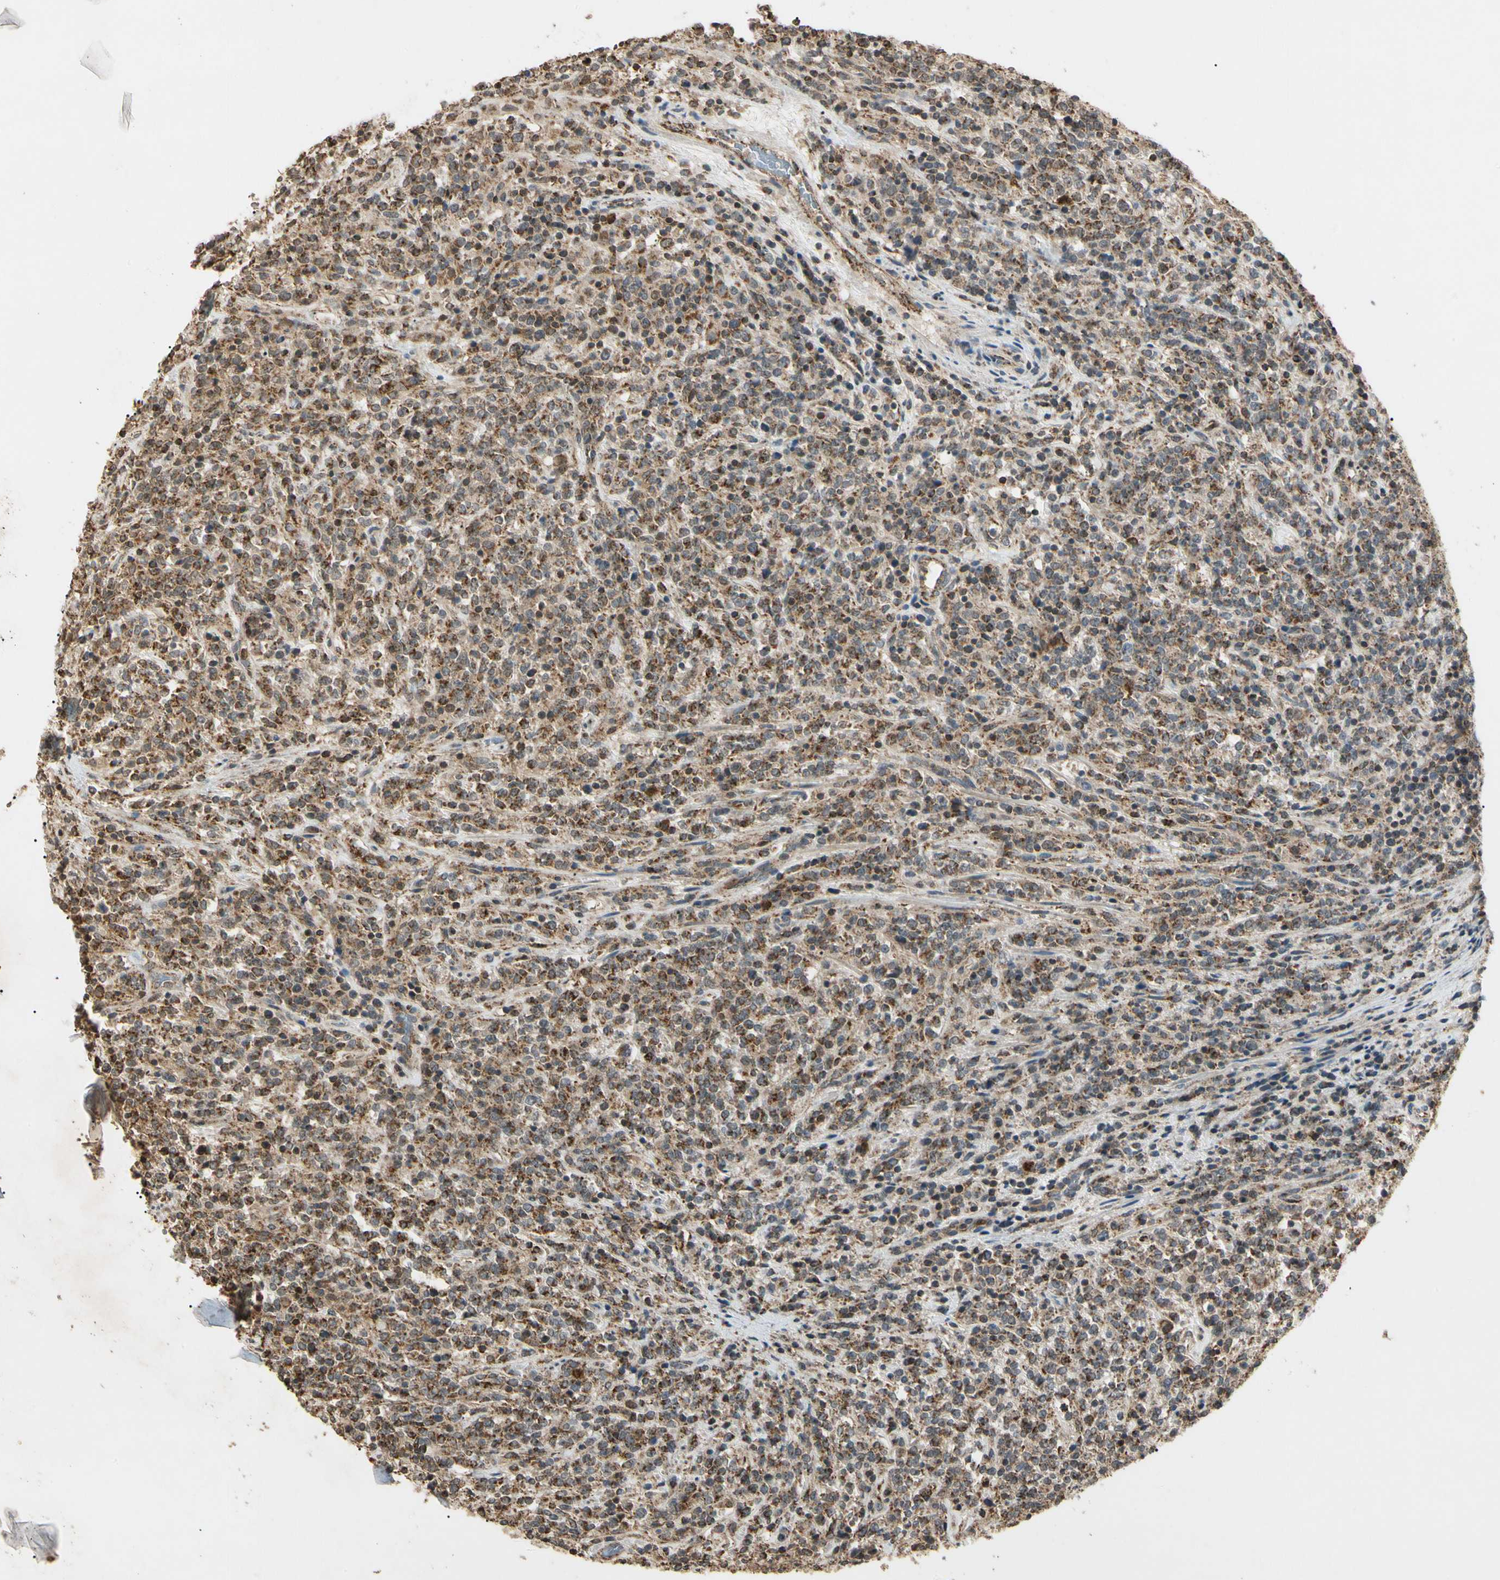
{"staining": {"intensity": "weak", "quantity": ">75%", "location": "cytoplasmic/membranous"}, "tissue": "lymphoma", "cell_type": "Tumor cells", "image_type": "cancer", "snomed": [{"axis": "morphology", "description": "Malignant lymphoma, non-Hodgkin's type, High grade"}, {"axis": "topography", "description": "Soft tissue"}], "caption": "Lymphoma stained for a protein displays weak cytoplasmic/membranous positivity in tumor cells.", "gene": "PRDX5", "patient": {"sex": "male", "age": 18}}